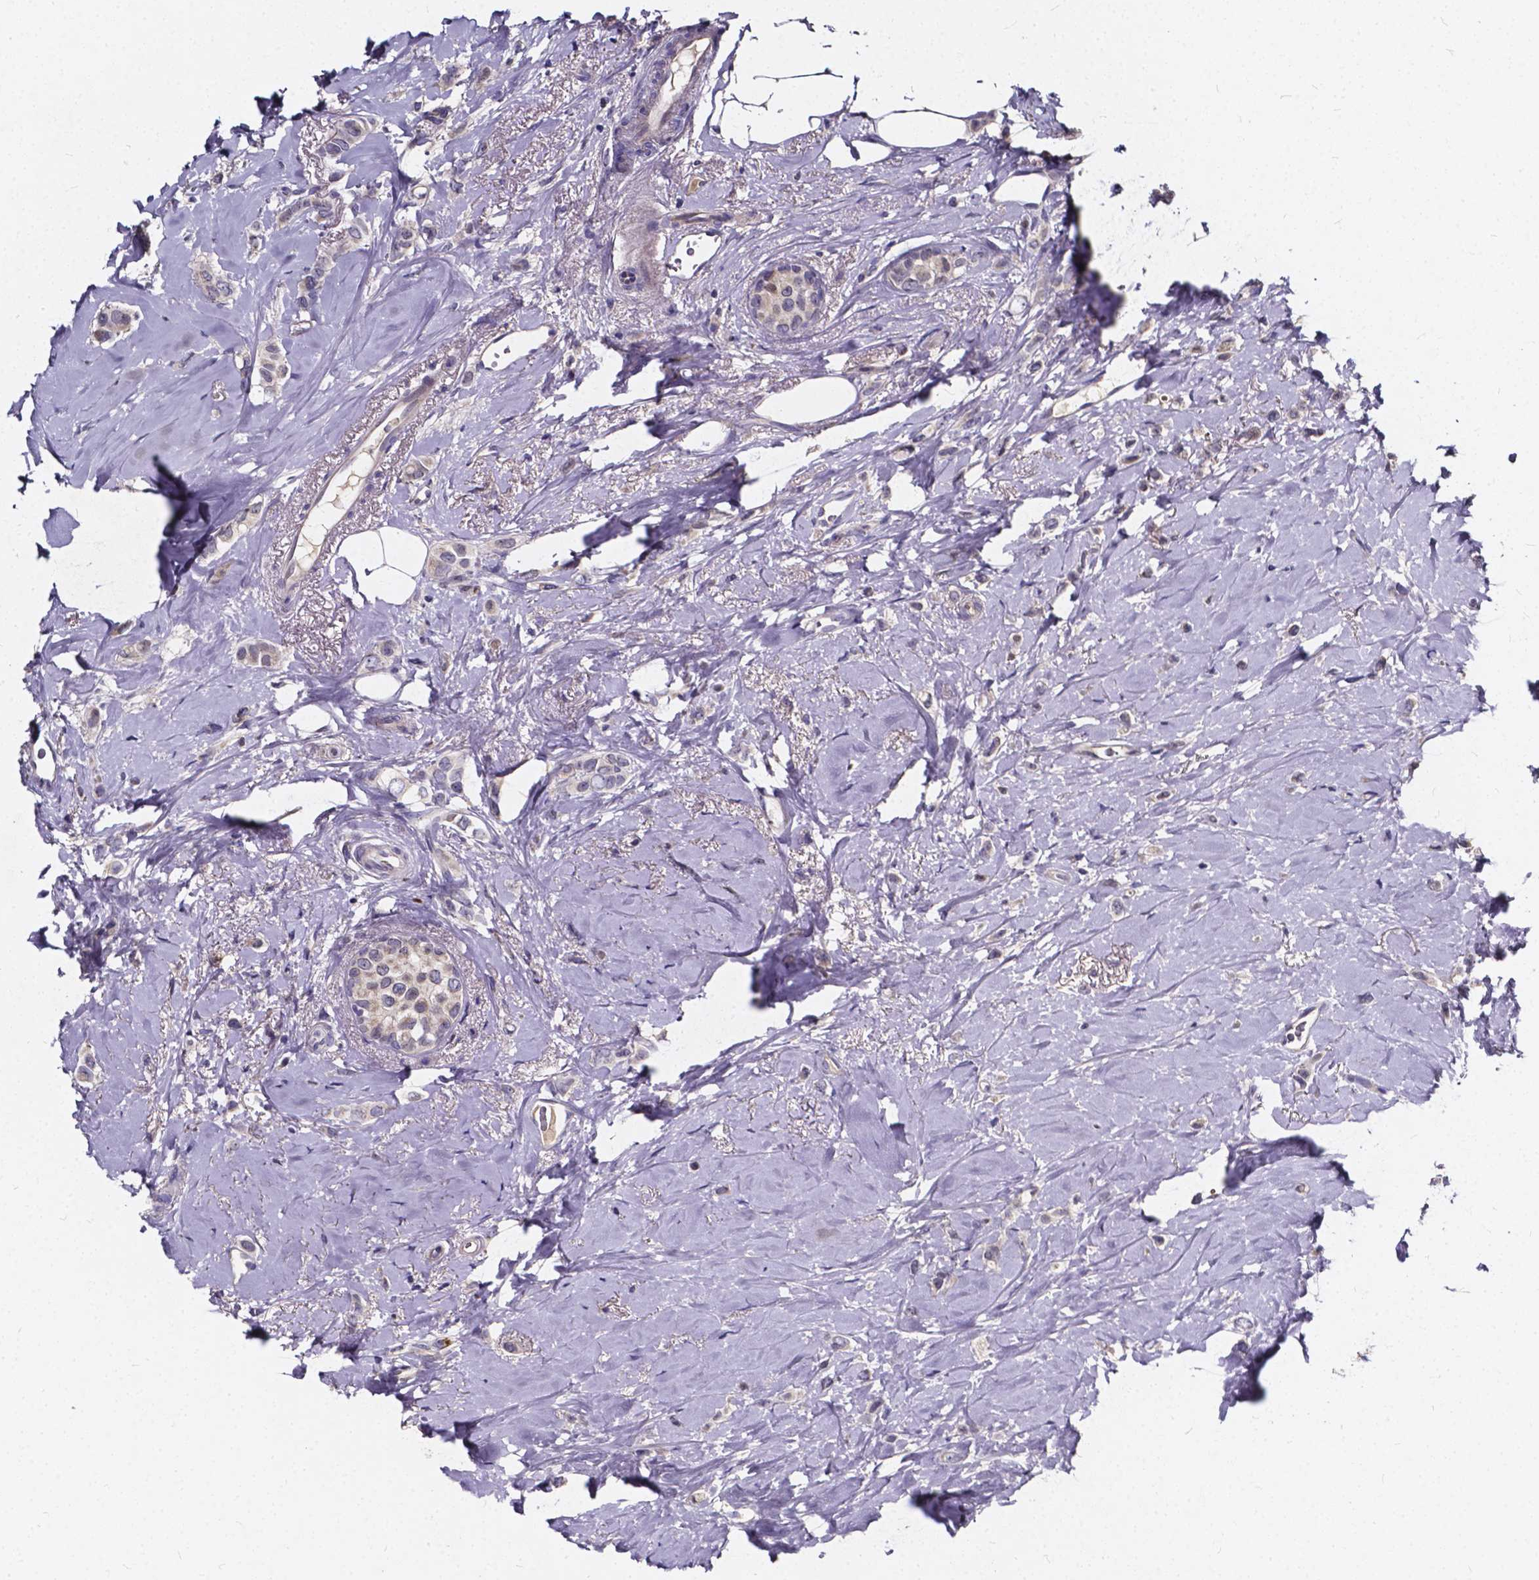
{"staining": {"intensity": "negative", "quantity": "none", "location": "none"}, "tissue": "breast cancer", "cell_type": "Tumor cells", "image_type": "cancer", "snomed": [{"axis": "morphology", "description": "Lobular carcinoma"}, {"axis": "topography", "description": "Breast"}], "caption": "This is an immunohistochemistry (IHC) histopathology image of human lobular carcinoma (breast). There is no positivity in tumor cells.", "gene": "SOWAHA", "patient": {"sex": "female", "age": 66}}